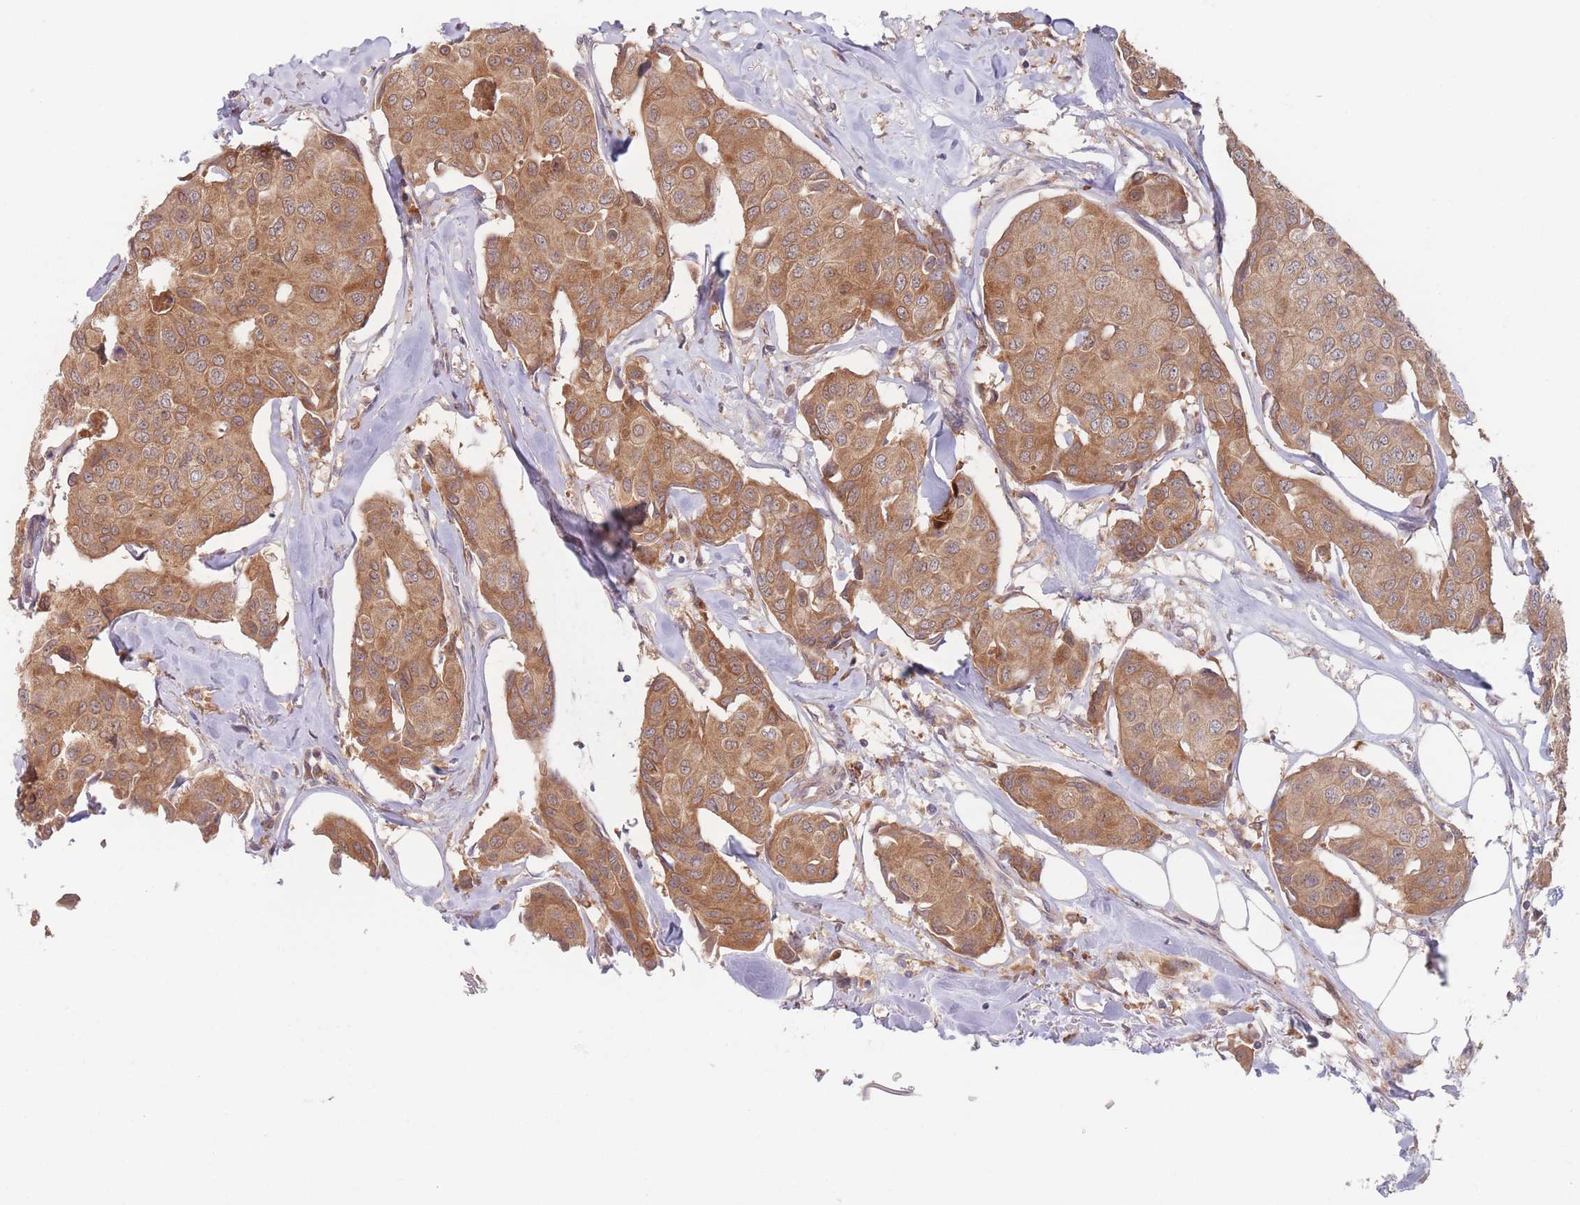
{"staining": {"intensity": "moderate", "quantity": ">75%", "location": "cytoplasmic/membranous"}, "tissue": "breast cancer", "cell_type": "Tumor cells", "image_type": "cancer", "snomed": [{"axis": "morphology", "description": "Duct carcinoma"}, {"axis": "topography", "description": "Breast"}], "caption": "Protein staining exhibits moderate cytoplasmic/membranous expression in about >75% of tumor cells in breast cancer (intraductal carcinoma). (DAB IHC with brightfield microscopy, high magnification).", "gene": "PPM1A", "patient": {"sex": "female", "age": 80}}